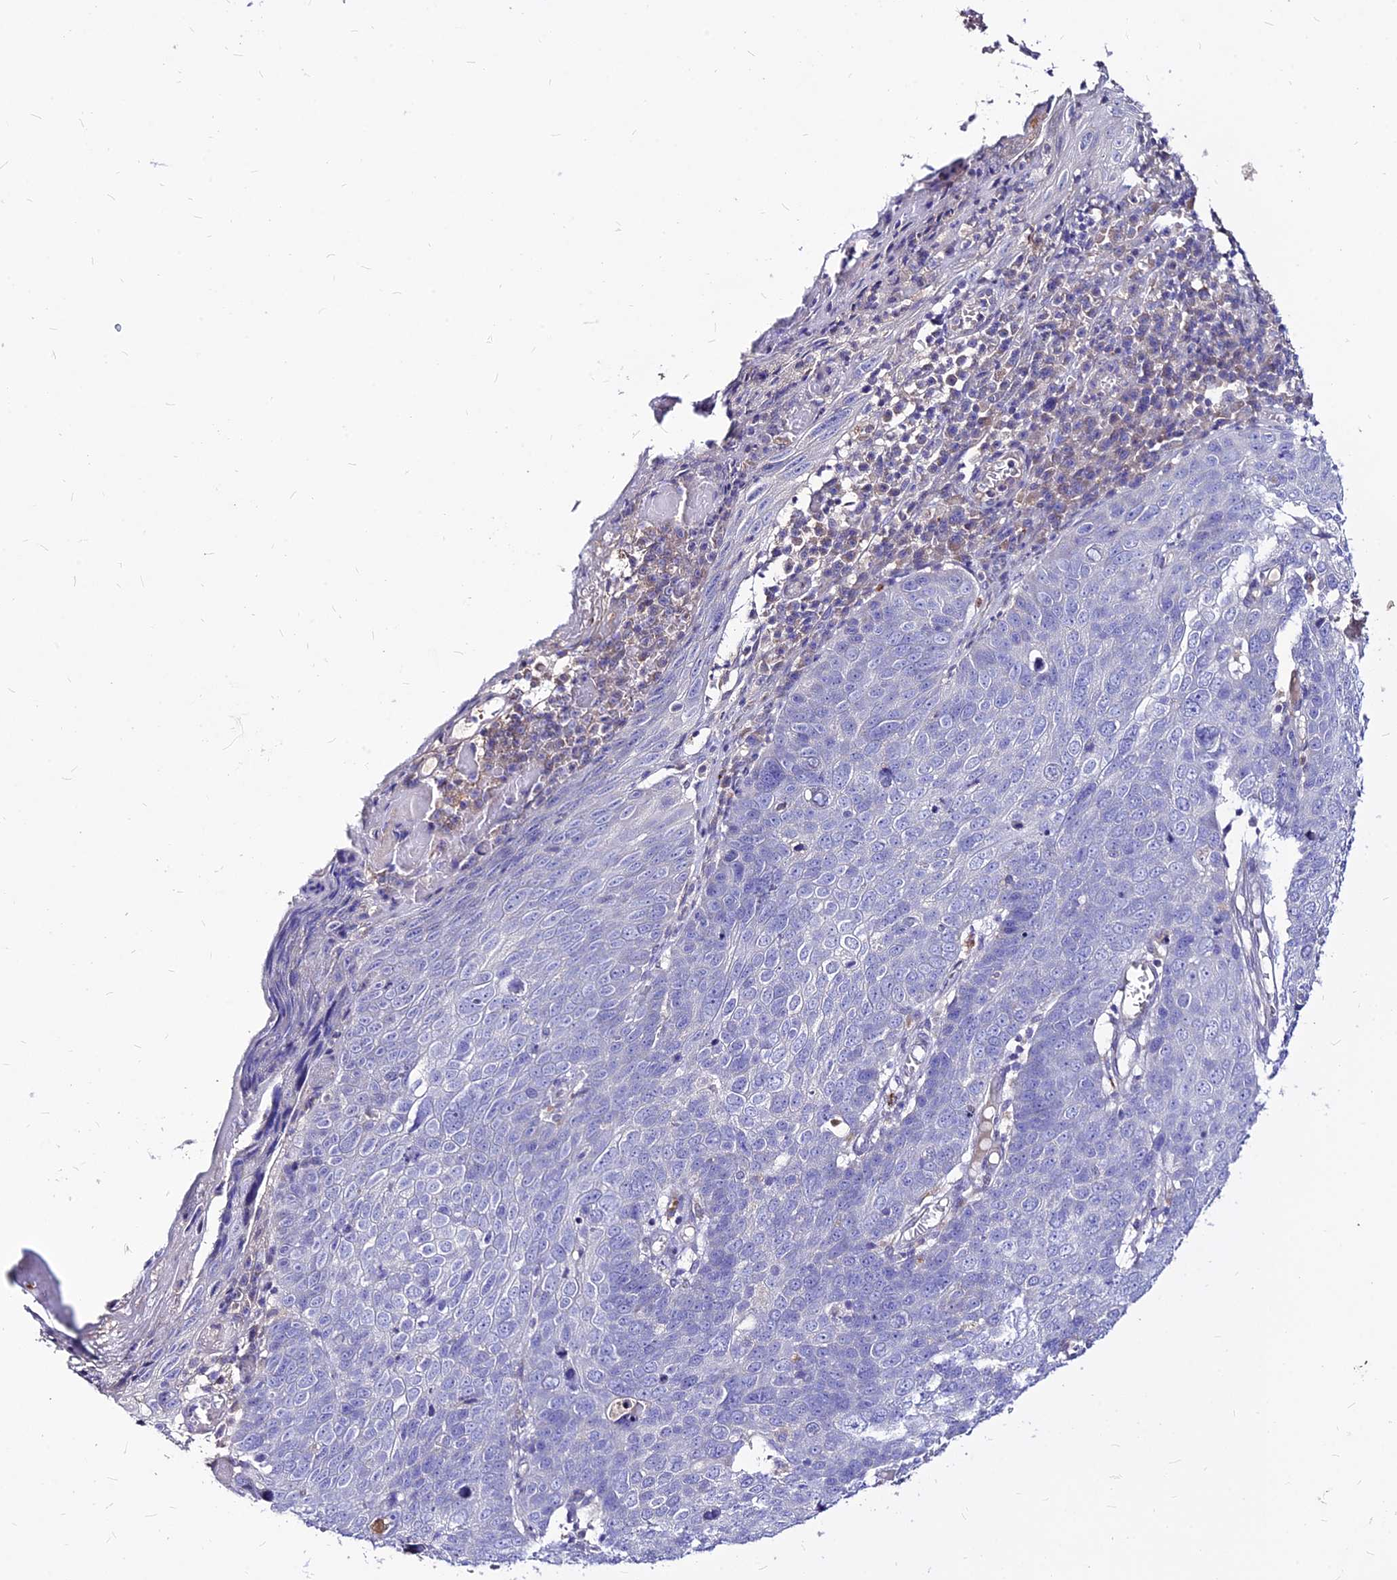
{"staining": {"intensity": "negative", "quantity": "none", "location": "none"}, "tissue": "skin cancer", "cell_type": "Tumor cells", "image_type": "cancer", "snomed": [{"axis": "morphology", "description": "Squamous cell carcinoma, NOS"}, {"axis": "topography", "description": "Skin"}], "caption": "DAB immunohistochemical staining of skin squamous cell carcinoma exhibits no significant positivity in tumor cells.", "gene": "CZIB", "patient": {"sex": "male", "age": 71}}